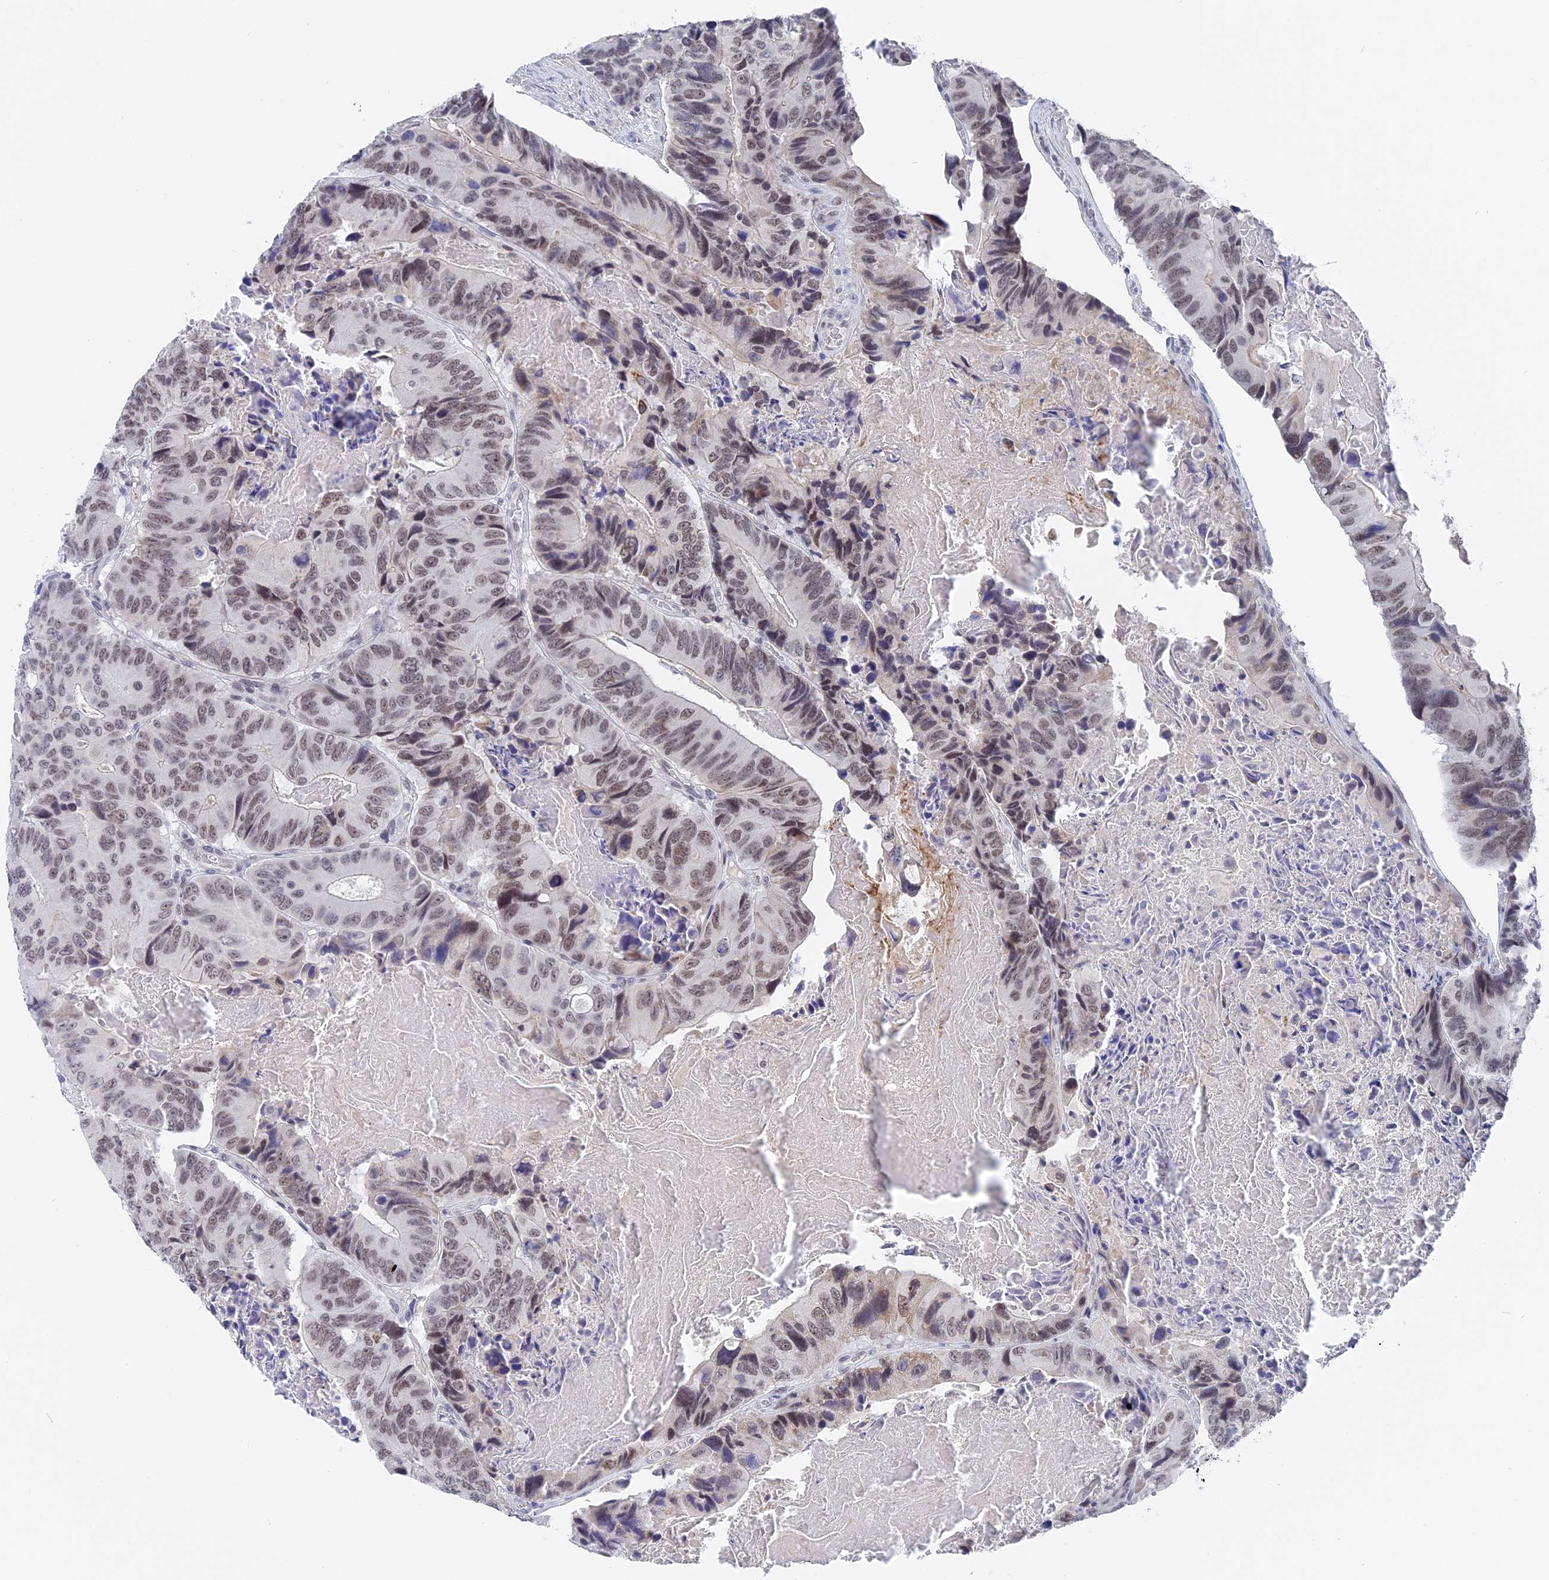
{"staining": {"intensity": "moderate", "quantity": "25%-75%", "location": "nuclear"}, "tissue": "colorectal cancer", "cell_type": "Tumor cells", "image_type": "cancer", "snomed": [{"axis": "morphology", "description": "Adenocarcinoma, NOS"}, {"axis": "topography", "description": "Colon"}], "caption": "A micrograph of human colorectal cancer (adenocarcinoma) stained for a protein reveals moderate nuclear brown staining in tumor cells.", "gene": "BRD2", "patient": {"sex": "male", "age": 84}}